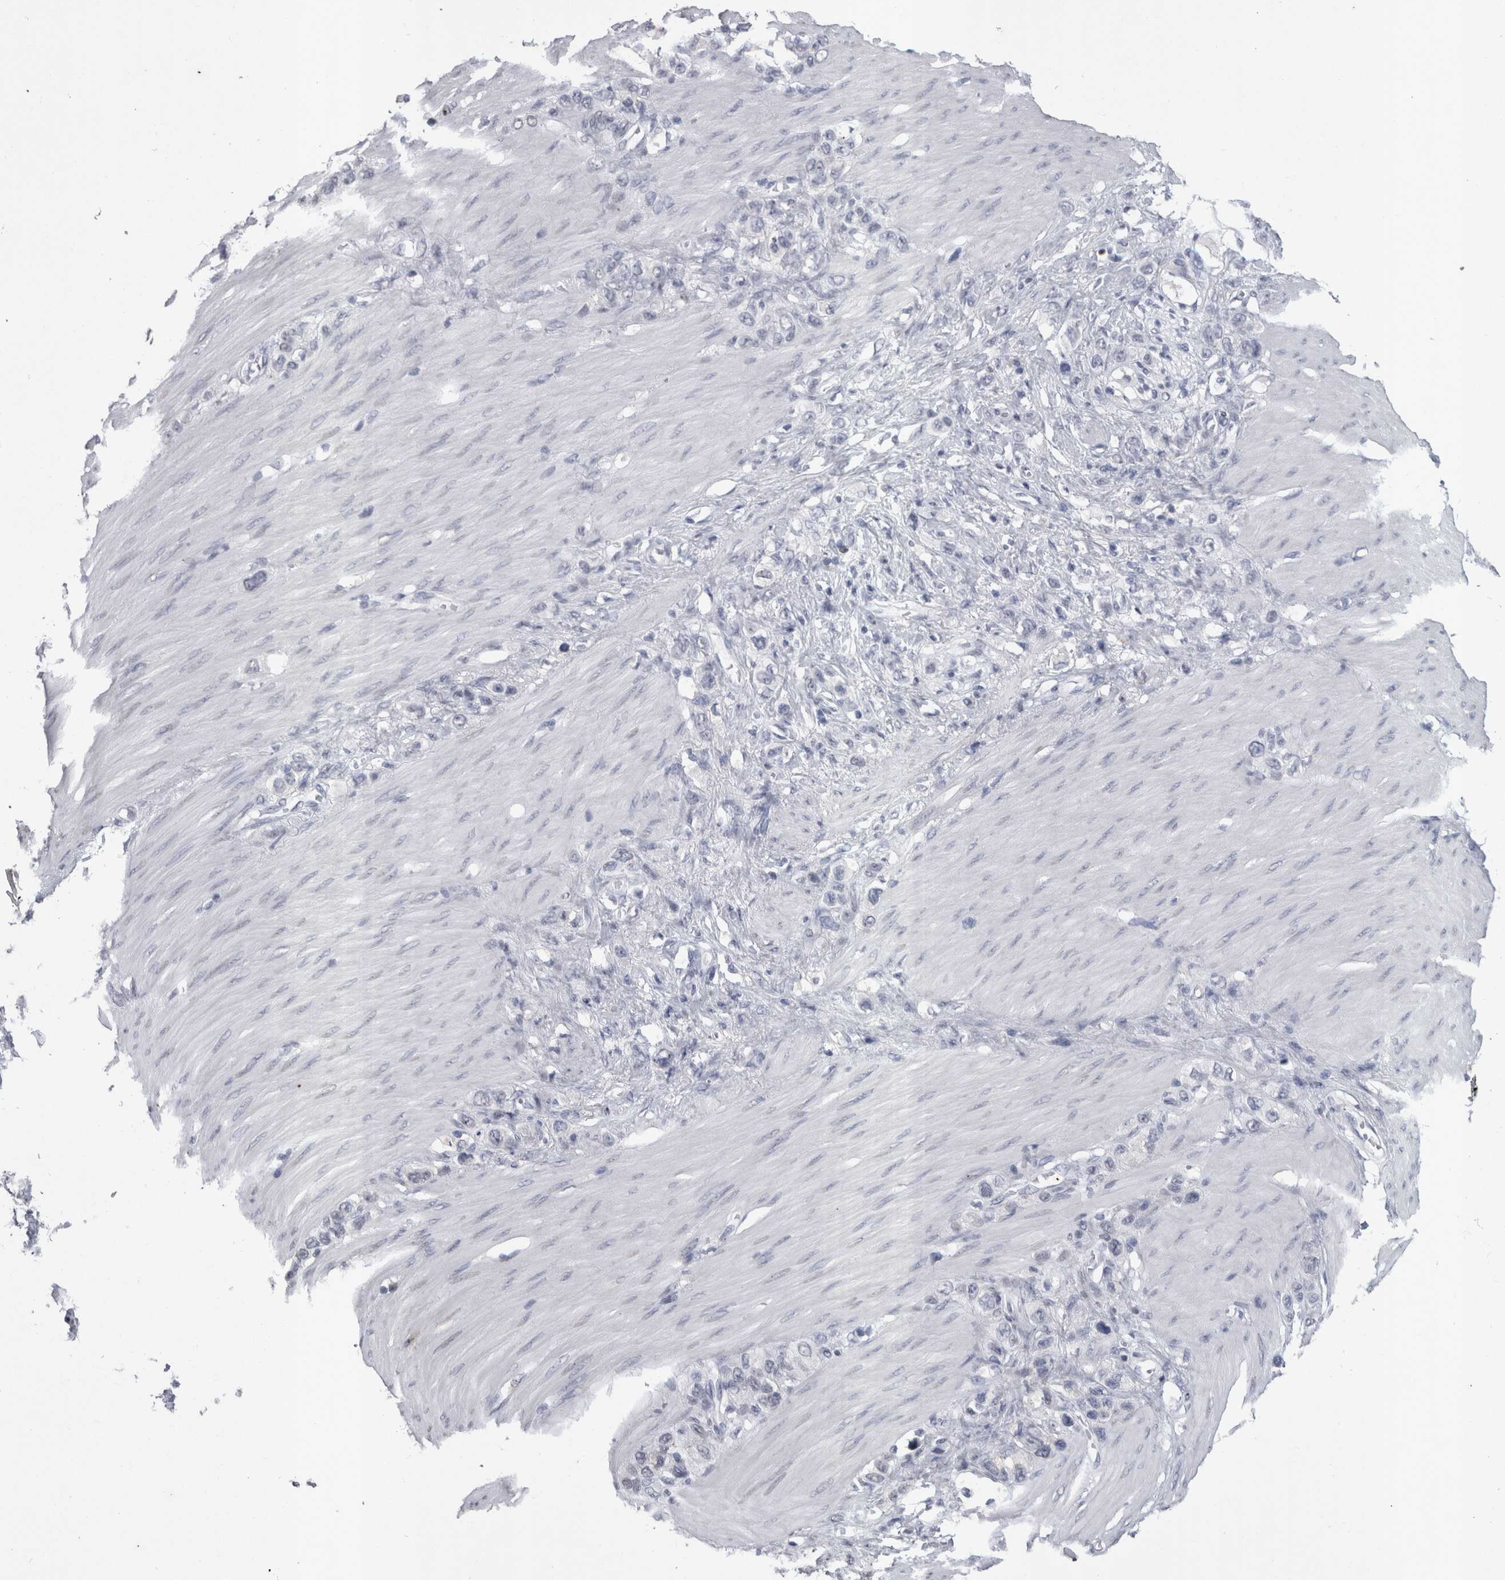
{"staining": {"intensity": "negative", "quantity": "none", "location": "none"}, "tissue": "stomach cancer", "cell_type": "Tumor cells", "image_type": "cancer", "snomed": [{"axis": "morphology", "description": "Adenocarcinoma, NOS"}, {"axis": "morphology", "description": "Adenocarcinoma, High grade"}, {"axis": "topography", "description": "Stomach, upper"}, {"axis": "topography", "description": "Stomach, lower"}], "caption": "DAB immunohistochemical staining of human adenocarcinoma (stomach) displays no significant expression in tumor cells.", "gene": "PAX5", "patient": {"sex": "female", "age": 65}}